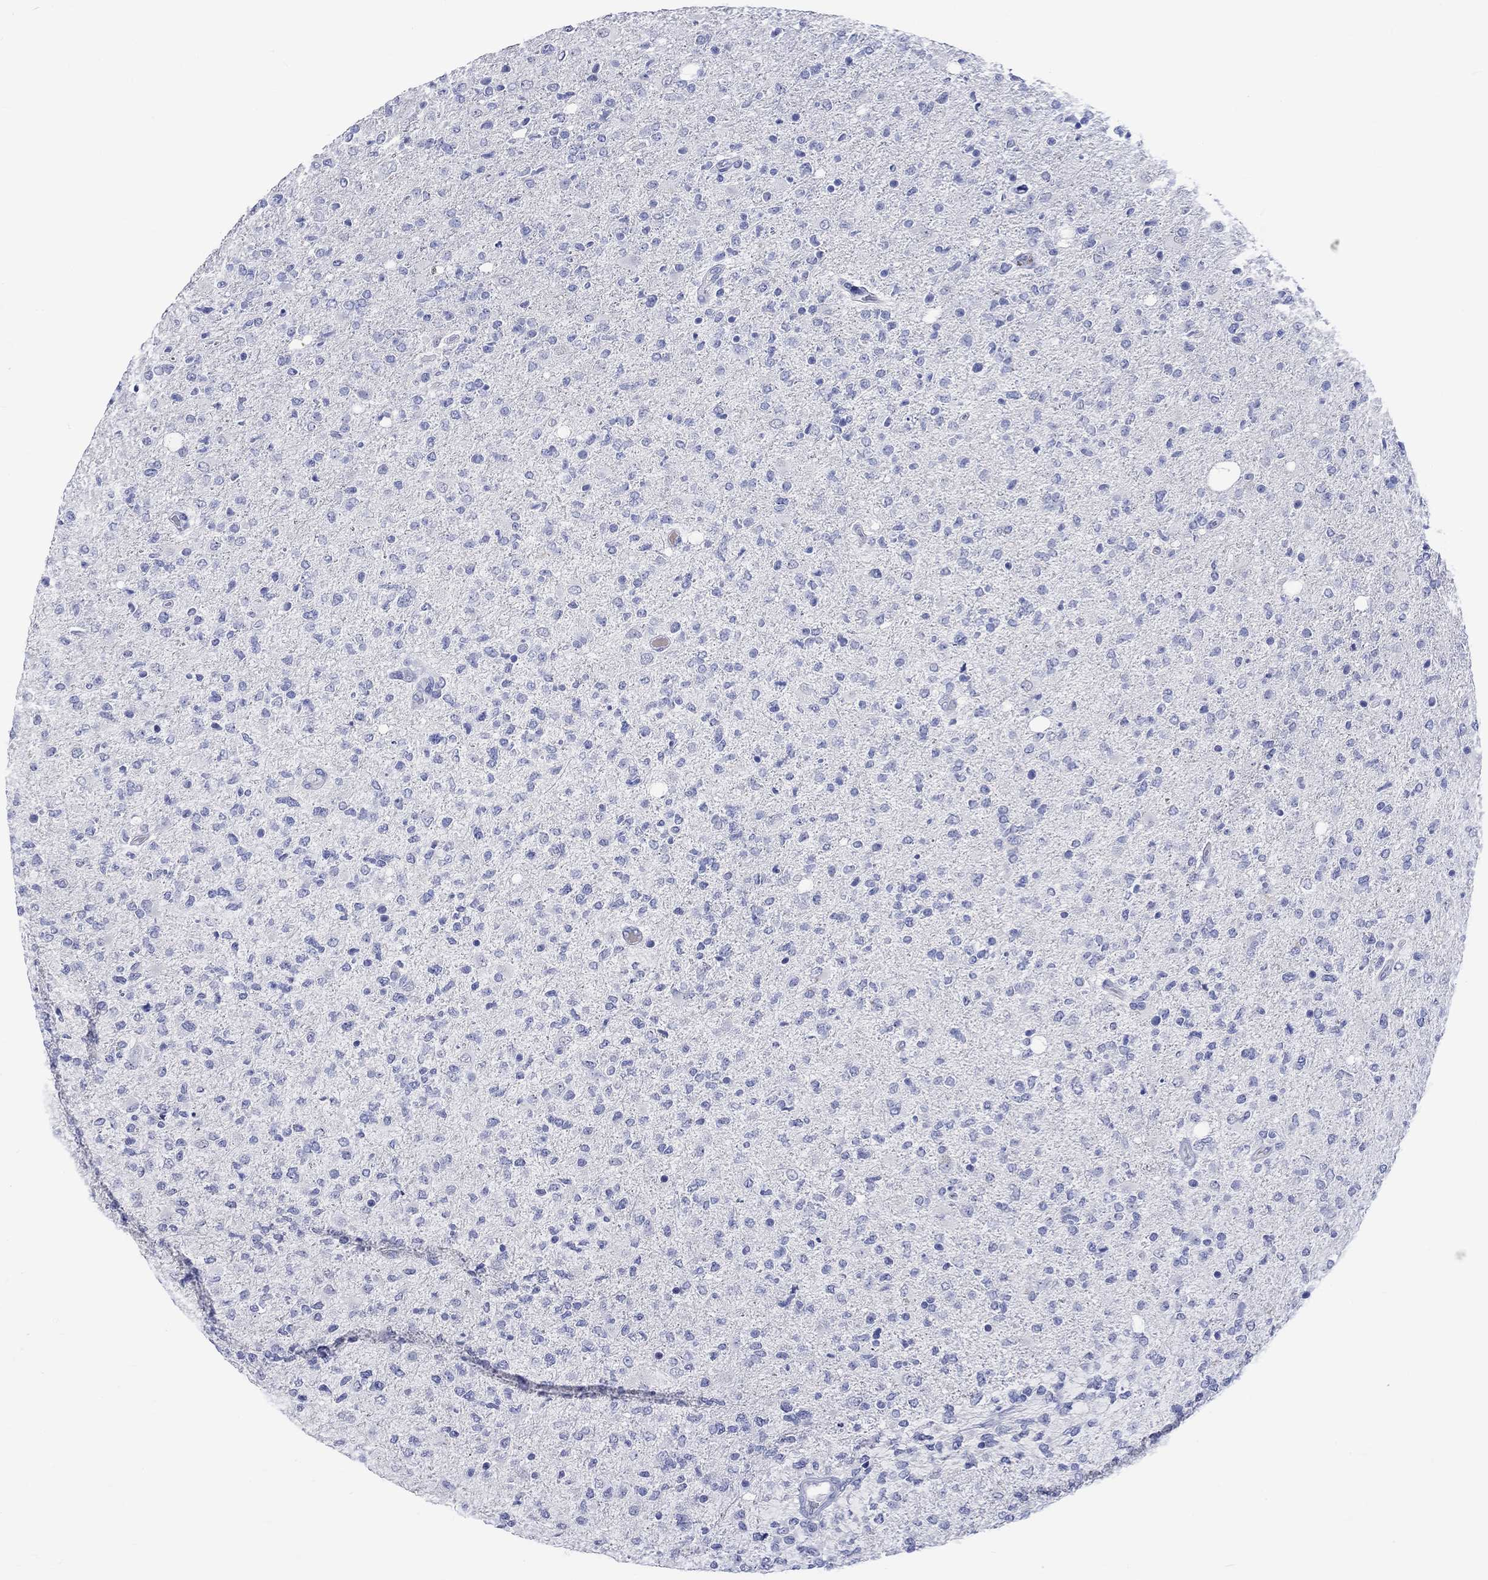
{"staining": {"intensity": "negative", "quantity": "none", "location": "none"}, "tissue": "glioma", "cell_type": "Tumor cells", "image_type": "cancer", "snomed": [{"axis": "morphology", "description": "Glioma, malignant, High grade"}, {"axis": "topography", "description": "Cerebral cortex"}], "caption": "Human glioma stained for a protein using immunohistochemistry (IHC) displays no staining in tumor cells.", "gene": "KLHL35", "patient": {"sex": "male", "age": 70}}